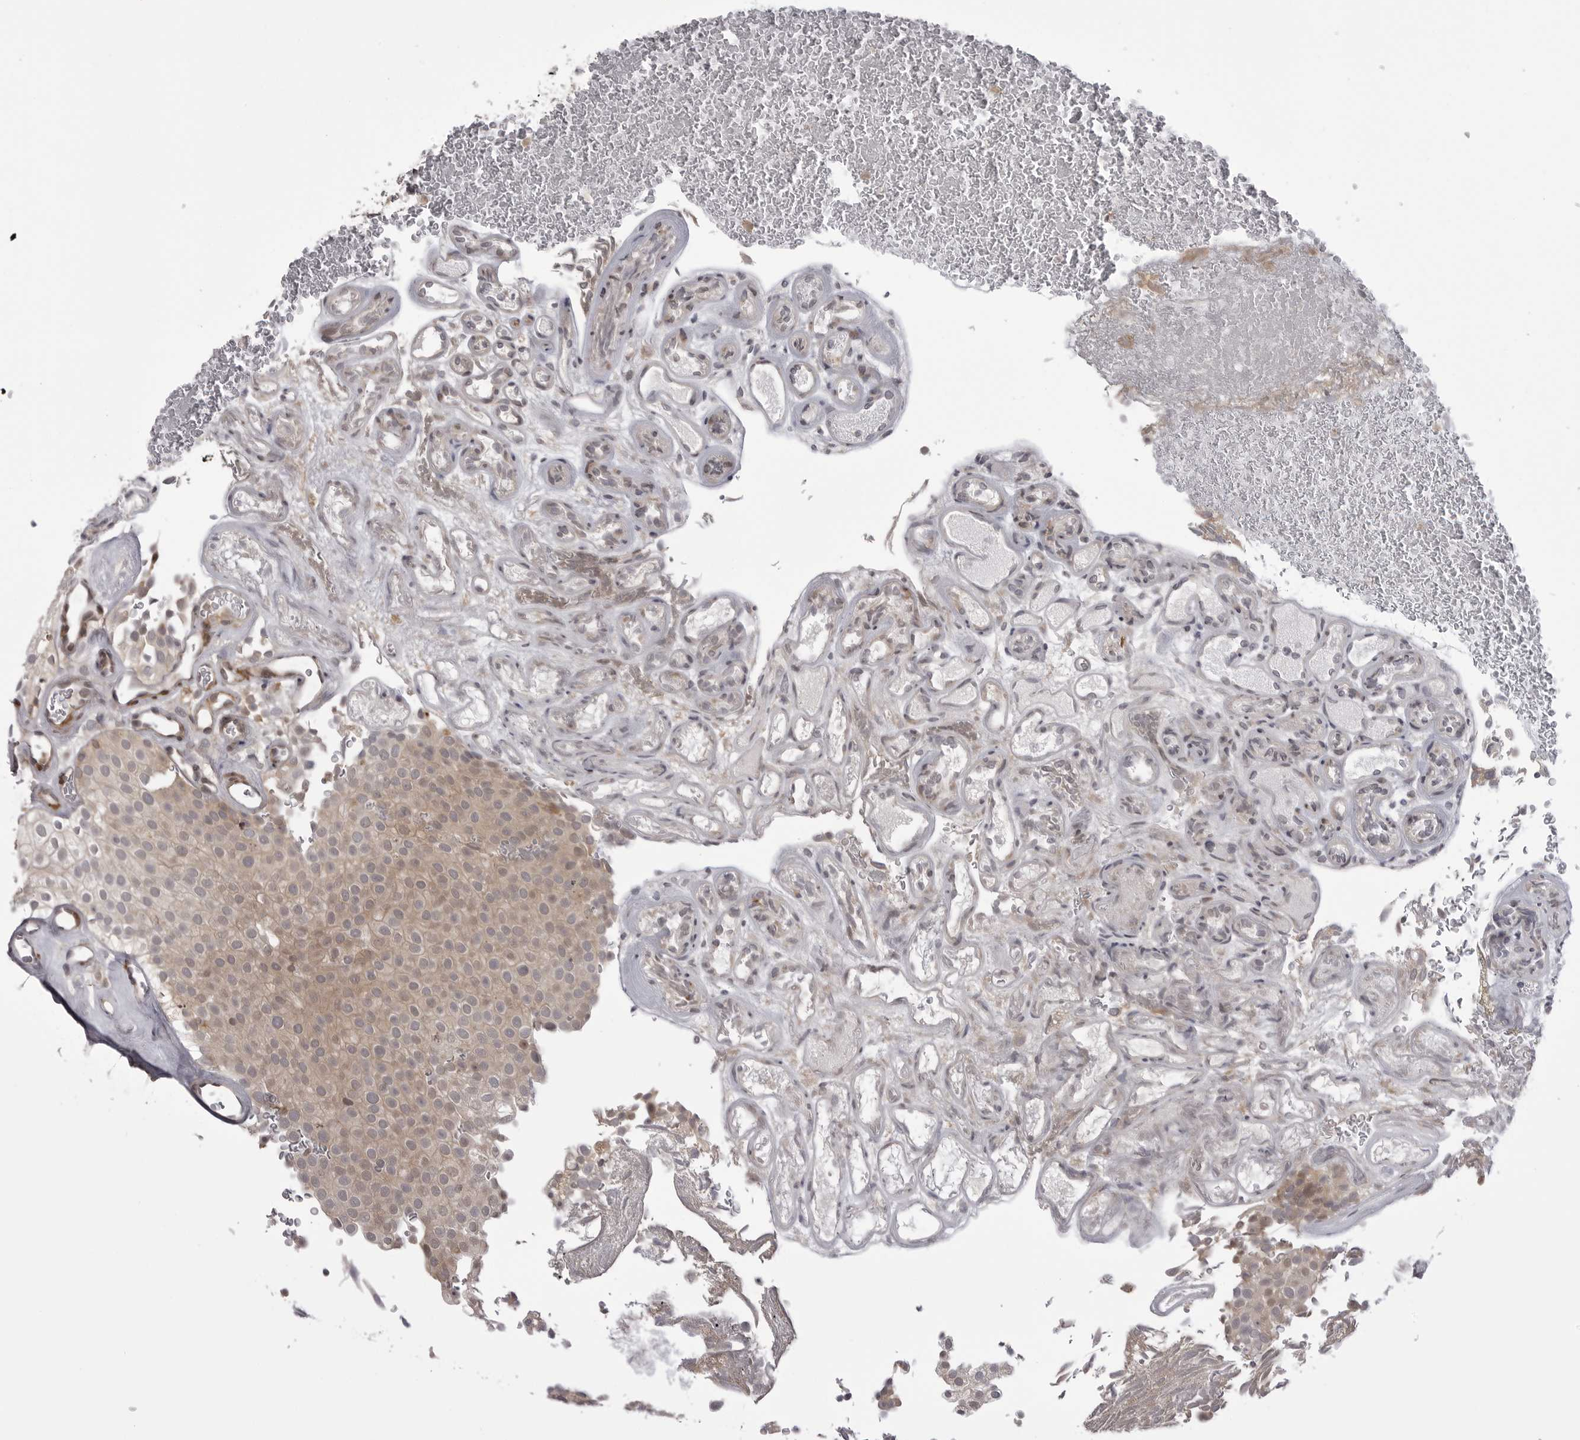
{"staining": {"intensity": "weak", "quantity": ">75%", "location": "cytoplasmic/membranous"}, "tissue": "urothelial cancer", "cell_type": "Tumor cells", "image_type": "cancer", "snomed": [{"axis": "morphology", "description": "Urothelial carcinoma, Low grade"}, {"axis": "topography", "description": "Urinary bladder"}], "caption": "Immunohistochemical staining of urothelial cancer displays weak cytoplasmic/membranous protein expression in approximately >75% of tumor cells.", "gene": "PTK2B", "patient": {"sex": "male", "age": 78}}